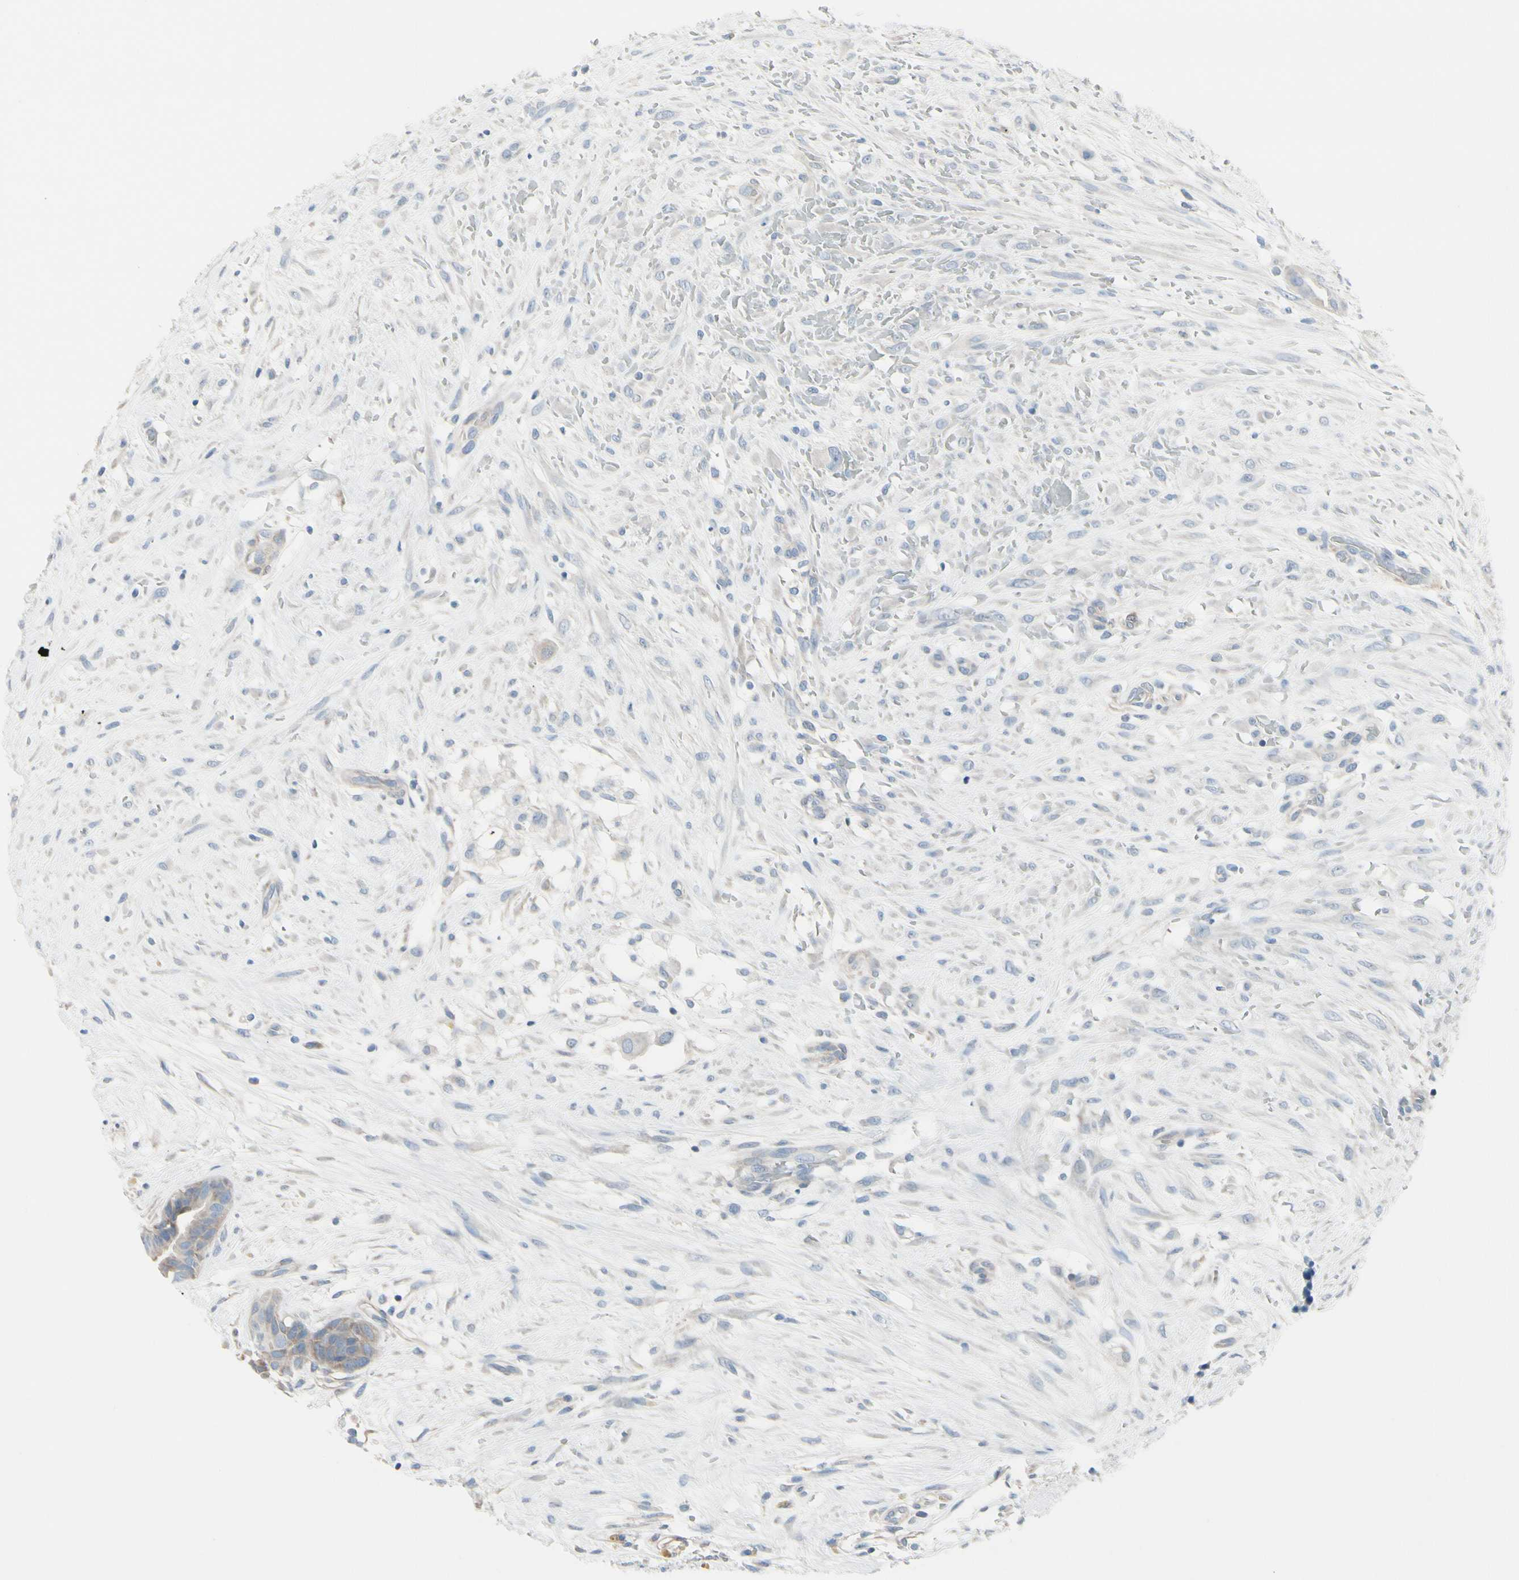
{"staining": {"intensity": "weak", "quantity": ">75%", "location": "cytoplasmic/membranous"}, "tissue": "breast cancer", "cell_type": "Tumor cells", "image_type": "cancer", "snomed": [{"axis": "morphology", "description": "Duct carcinoma"}, {"axis": "topography", "description": "Breast"}], "caption": "Weak cytoplasmic/membranous positivity for a protein is appreciated in about >75% of tumor cells of intraductal carcinoma (breast) using IHC.", "gene": "MAP2", "patient": {"sex": "female", "age": 40}}